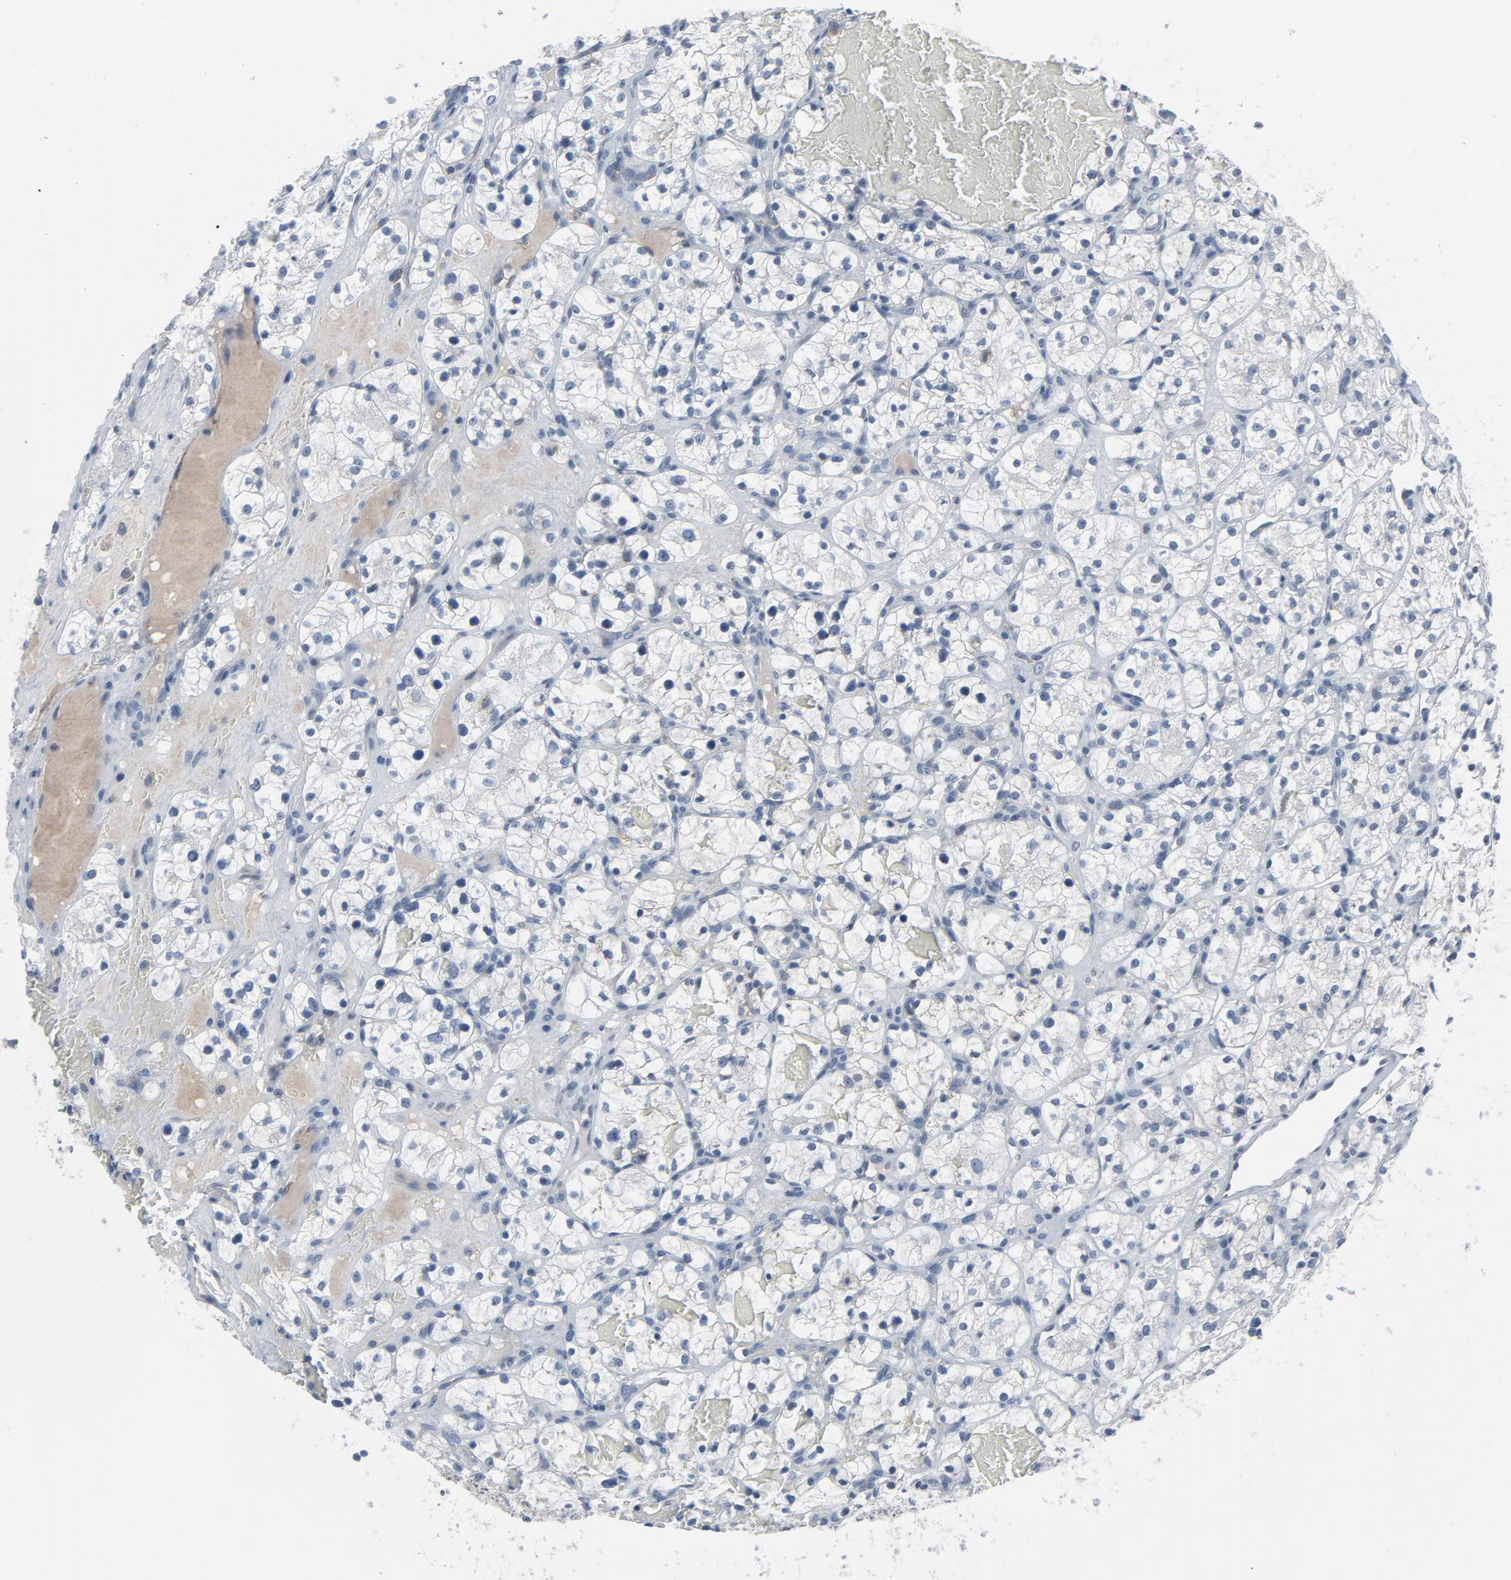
{"staining": {"intensity": "negative", "quantity": "none", "location": "none"}, "tissue": "renal cancer", "cell_type": "Tumor cells", "image_type": "cancer", "snomed": [{"axis": "morphology", "description": "Adenocarcinoma, NOS"}, {"axis": "topography", "description": "Kidney"}], "caption": "This is an immunohistochemistry (IHC) histopathology image of renal cancer (adenocarcinoma). There is no staining in tumor cells.", "gene": "GPX2", "patient": {"sex": "female", "age": 60}}